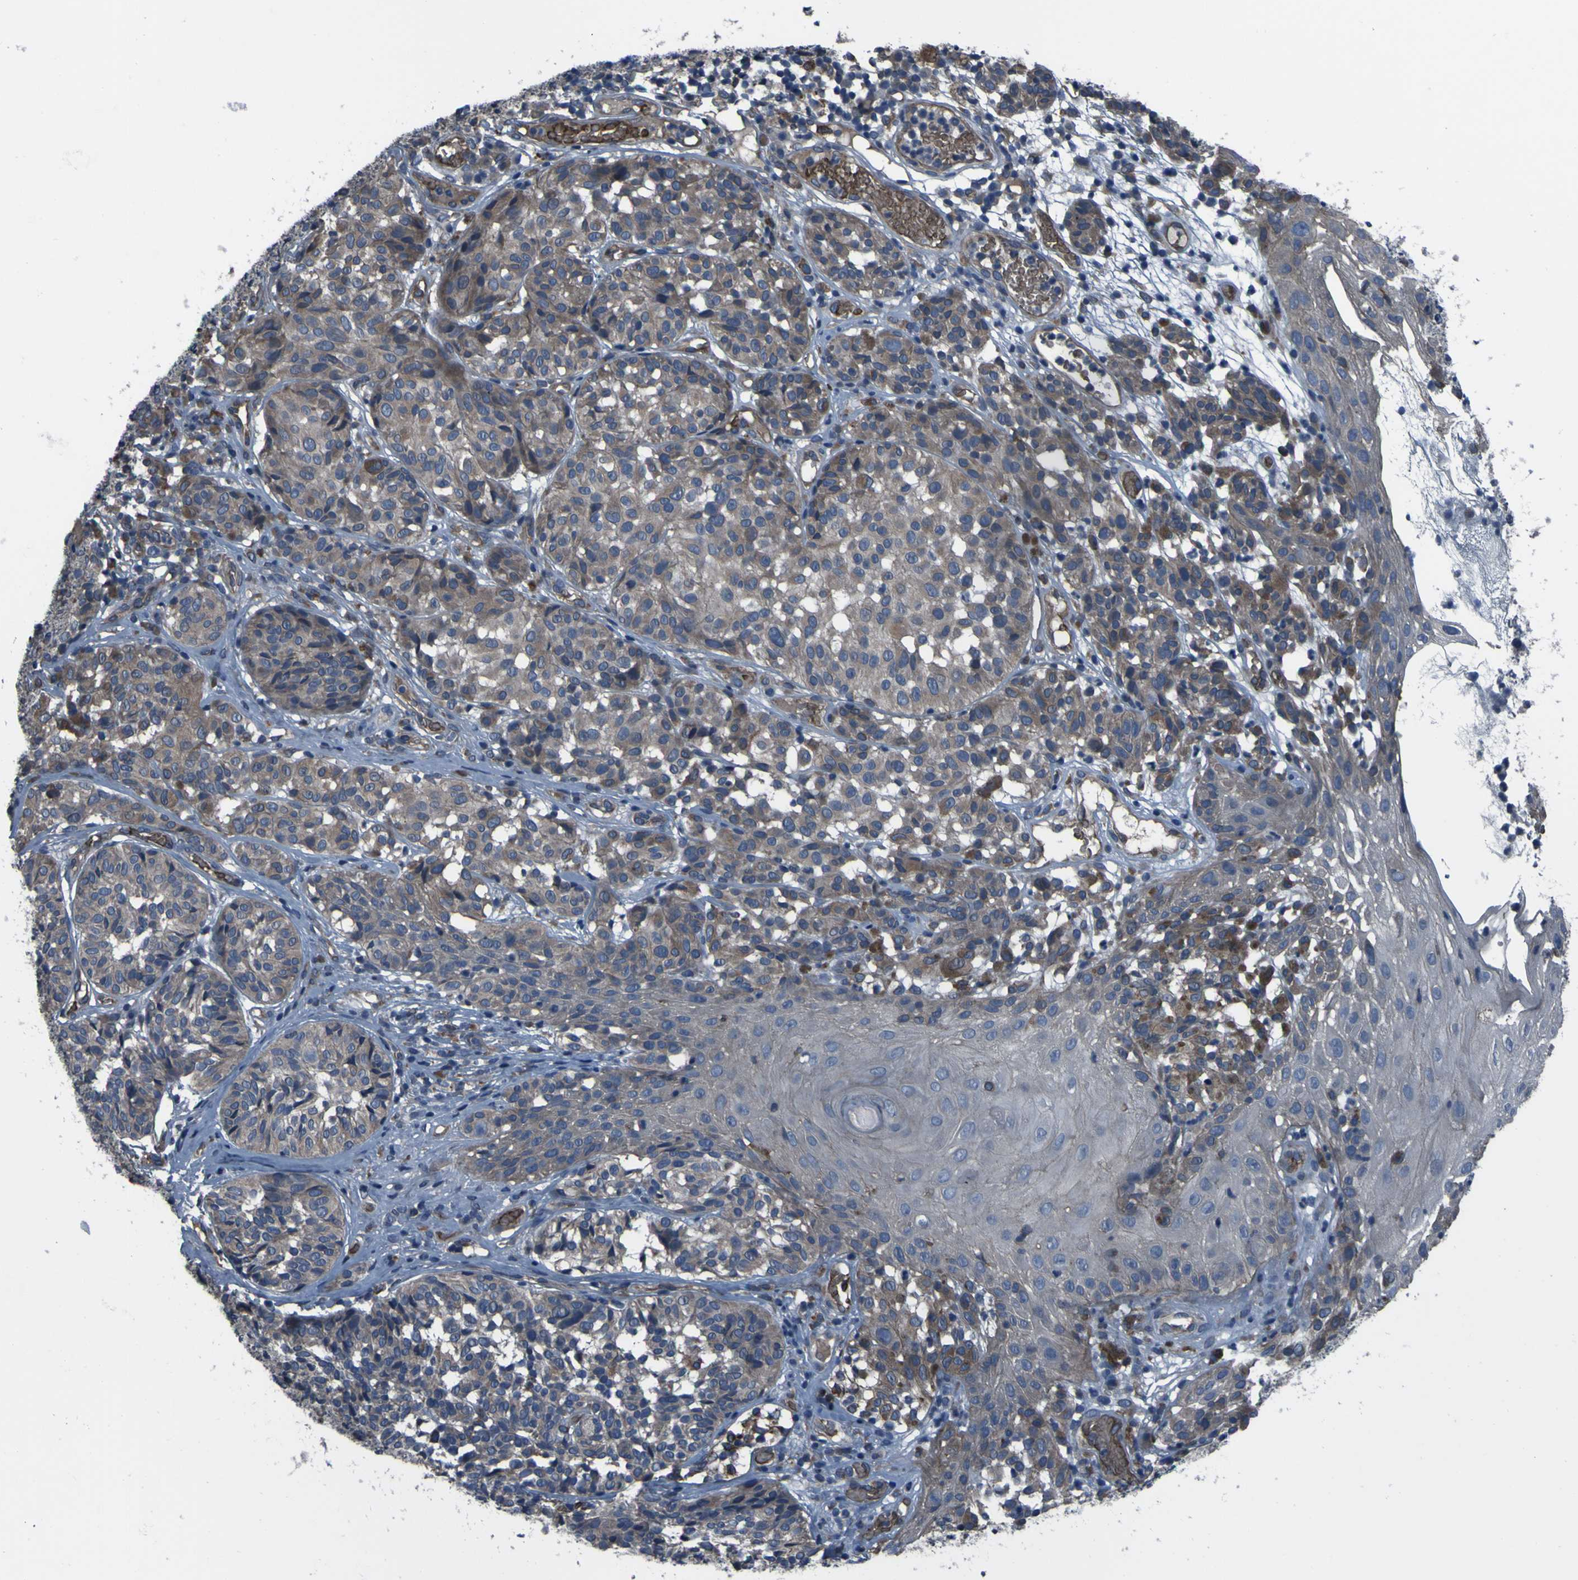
{"staining": {"intensity": "moderate", "quantity": "25%-75%", "location": "cytoplasmic/membranous"}, "tissue": "melanoma", "cell_type": "Tumor cells", "image_type": "cancer", "snomed": [{"axis": "morphology", "description": "Malignant melanoma, NOS"}, {"axis": "topography", "description": "Skin"}], "caption": "The photomicrograph displays a brown stain indicating the presence of a protein in the cytoplasmic/membranous of tumor cells in melanoma.", "gene": "GRAMD1A", "patient": {"sex": "female", "age": 46}}